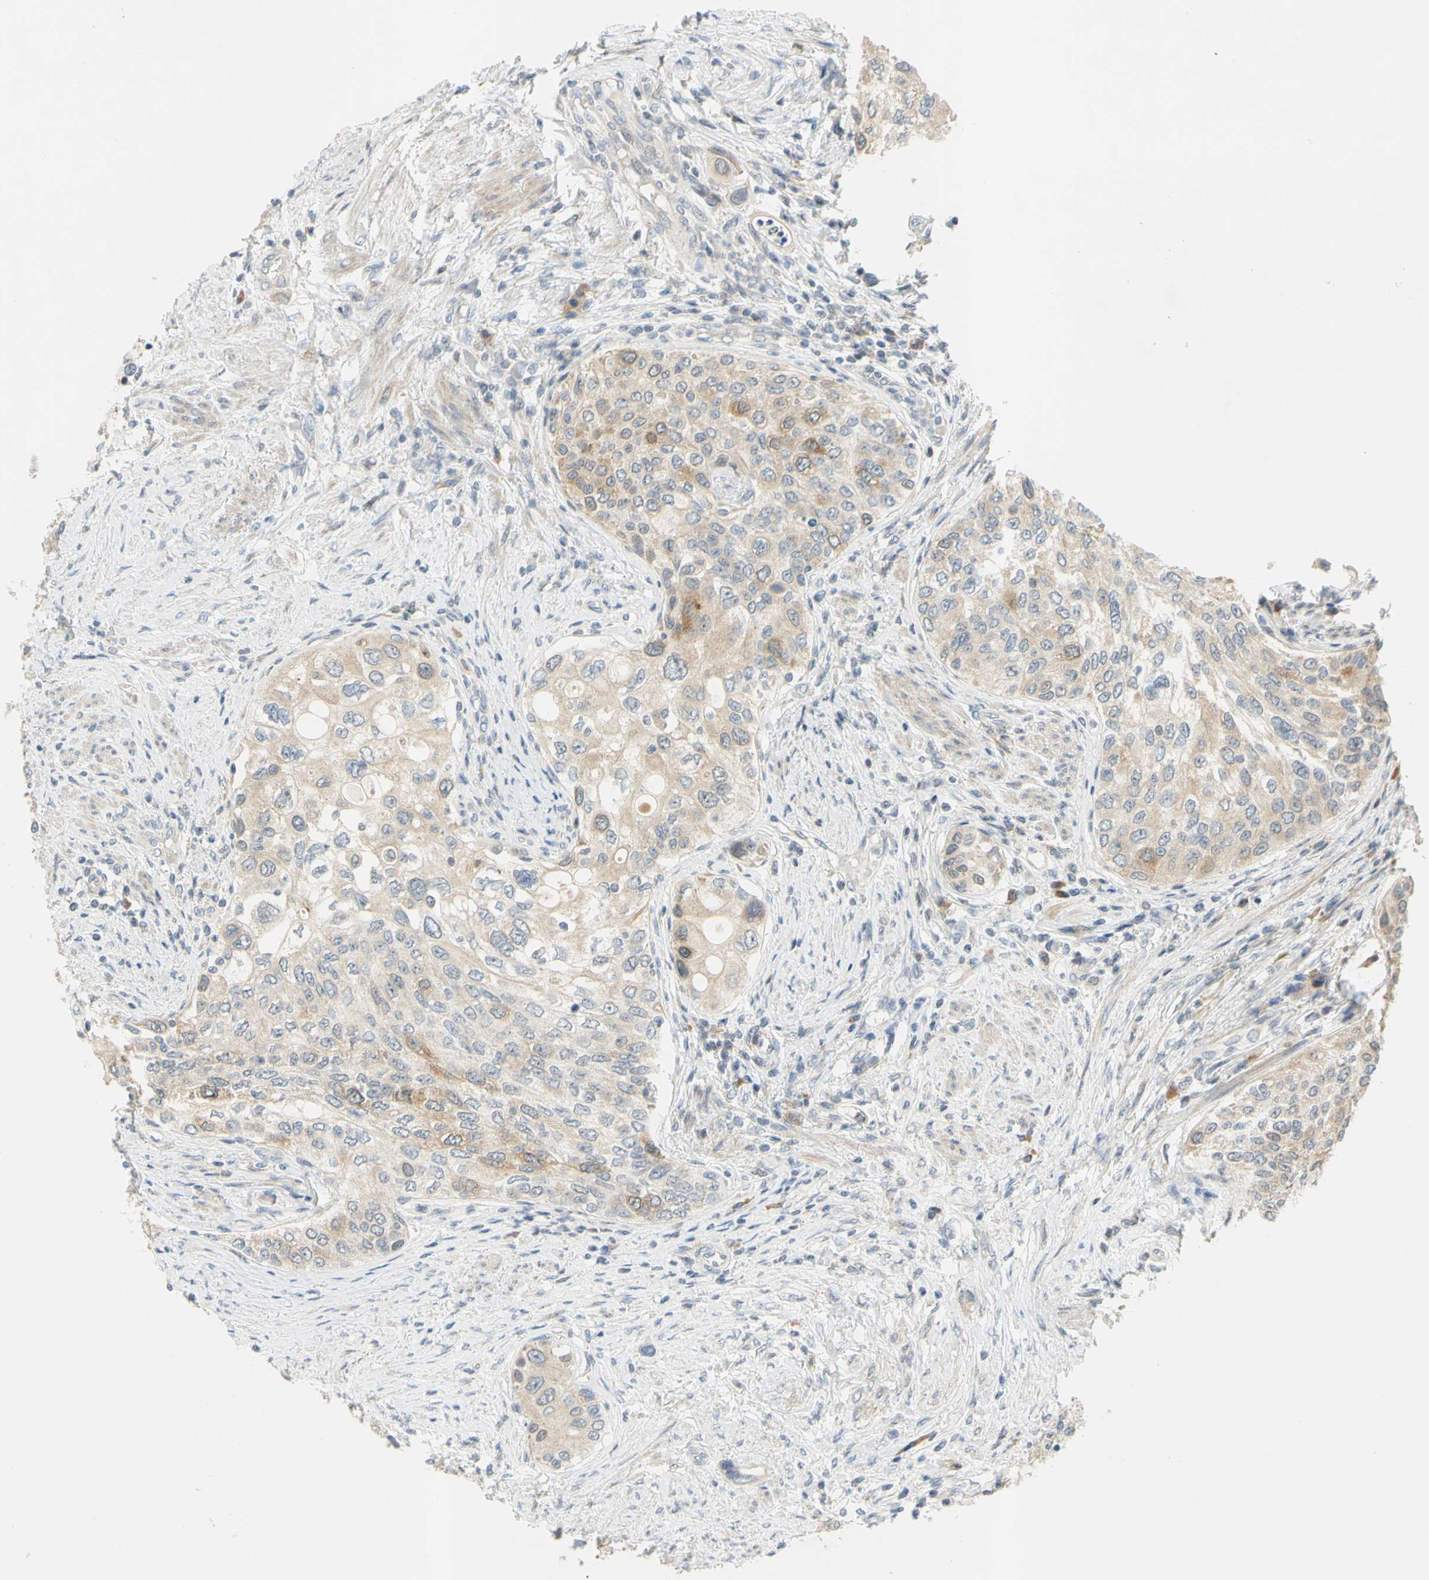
{"staining": {"intensity": "moderate", "quantity": ">75%", "location": "cytoplasmic/membranous"}, "tissue": "urothelial cancer", "cell_type": "Tumor cells", "image_type": "cancer", "snomed": [{"axis": "morphology", "description": "Urothelial carcinoma, High grade"}, {"axis": "topography", "description": "Urinary bladder"}], "caption": "IHC staining of urothelial cancer, which reveals medium levels of moderate cytoplasmic/membranous staining in about >75% of tumor cells indicating moderate cytoplasmic/membranous protein staining. The staining was performed using DAB (brown) for protein detection and nuclei were counterstained in hematoxylin (blue).", "gene": "CCNB2", "patient": {"sex": "female", "age": 56}}